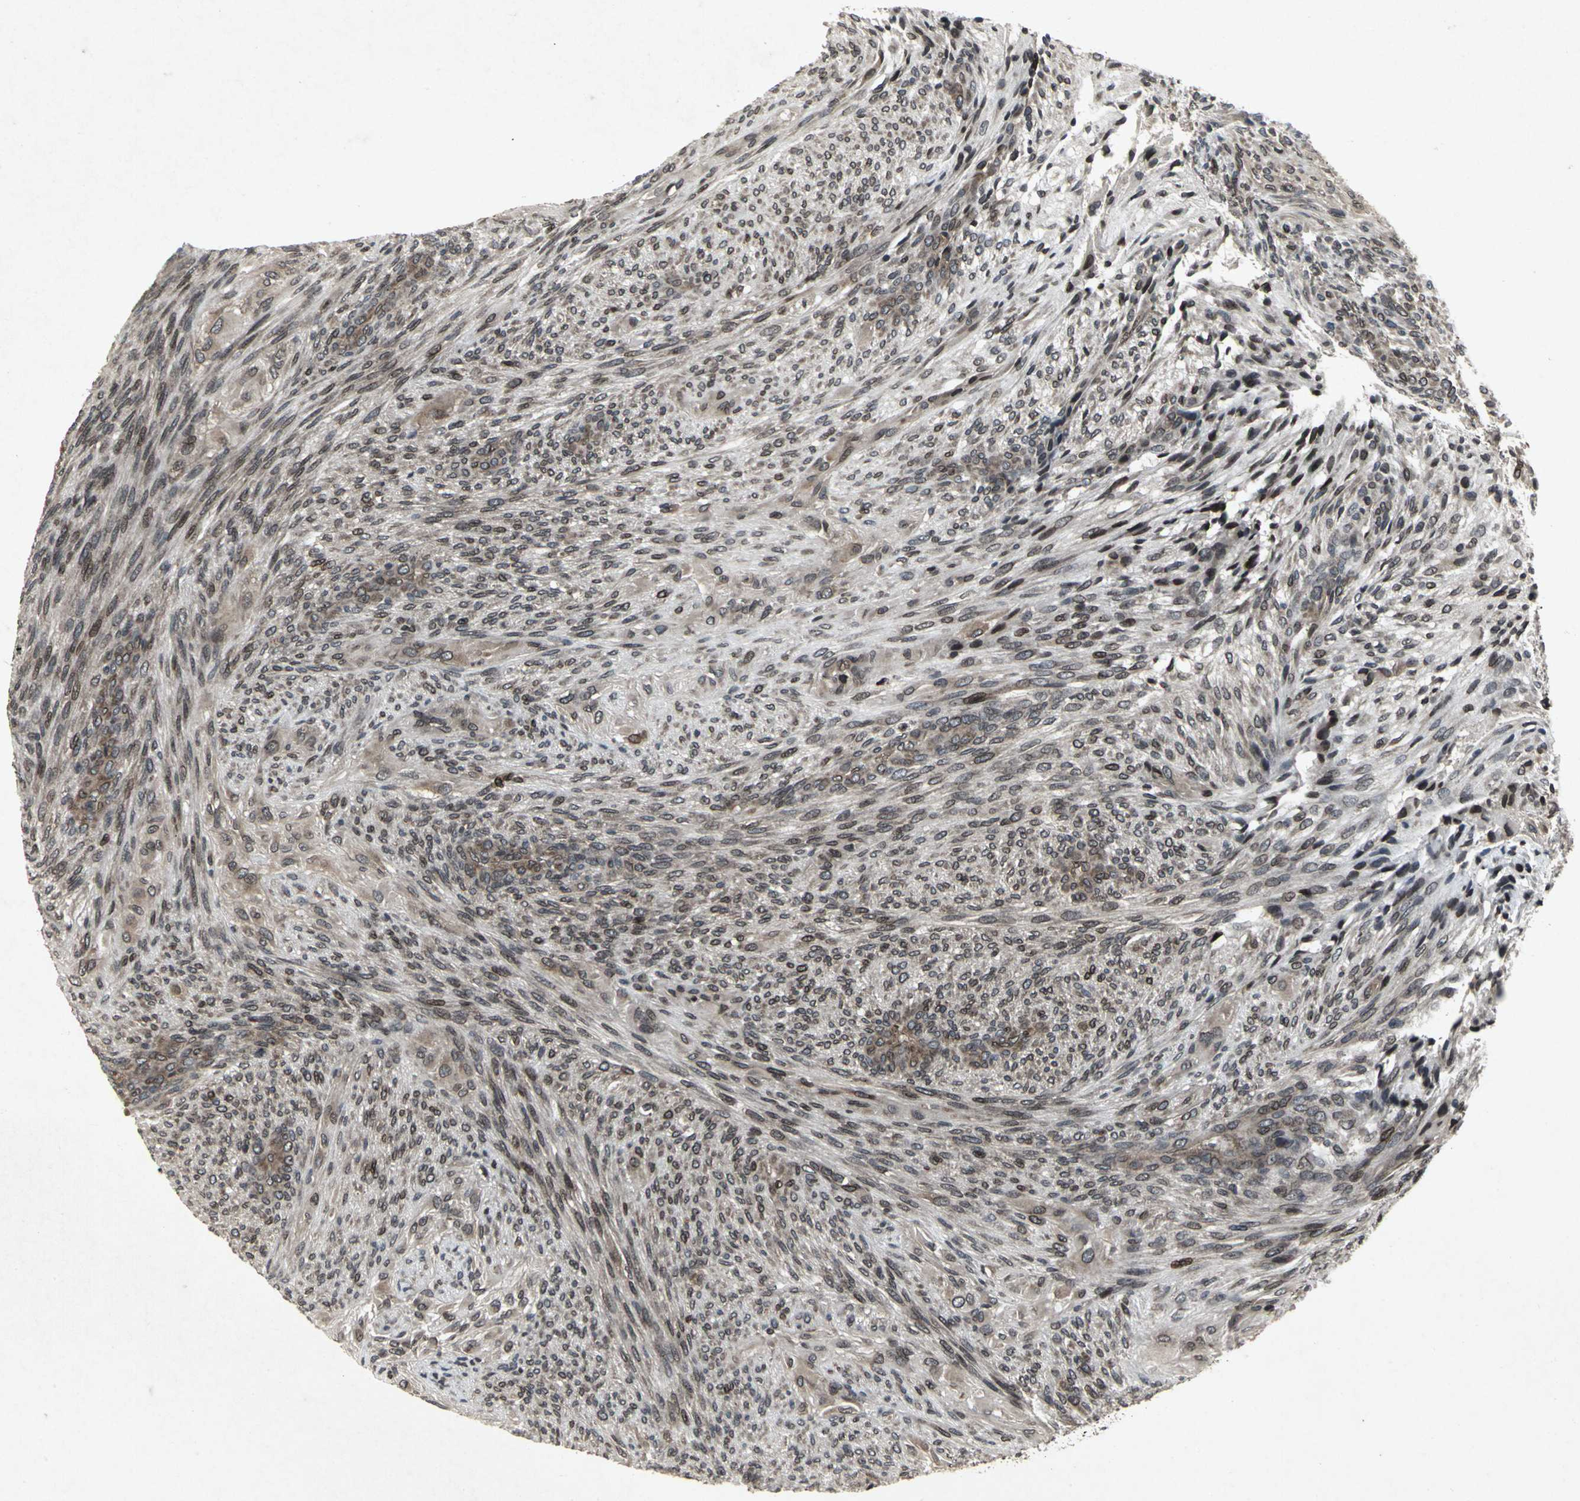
{"staining": {"intensity": "strong", "quantity": ">75%", "location": "cytoplasmic/membranous,nuclear"}, "tissue": "glioma", "cell_type": "Tumor cells", "image_type": "cancer", "snomed": [{"axis": "morphology", "description": "Glioma, malignant, High grade"}, {"axis": "topography", "description": "Cerebral cortex"}], "caption": "Protein staining reveals strong cytoplasmic/membranous and nuclear staining in approximately >75% of tumor cells in malignant glioma (high-grade). The protein of interest is stained brown, and the nuclei are stained in blue (DAB (3,3'-diaminobenzidine) IHC with brightfield microscopy, high magnification).", "gene": "SH2B3", "patient": {"sex": "female", "age": 55}}